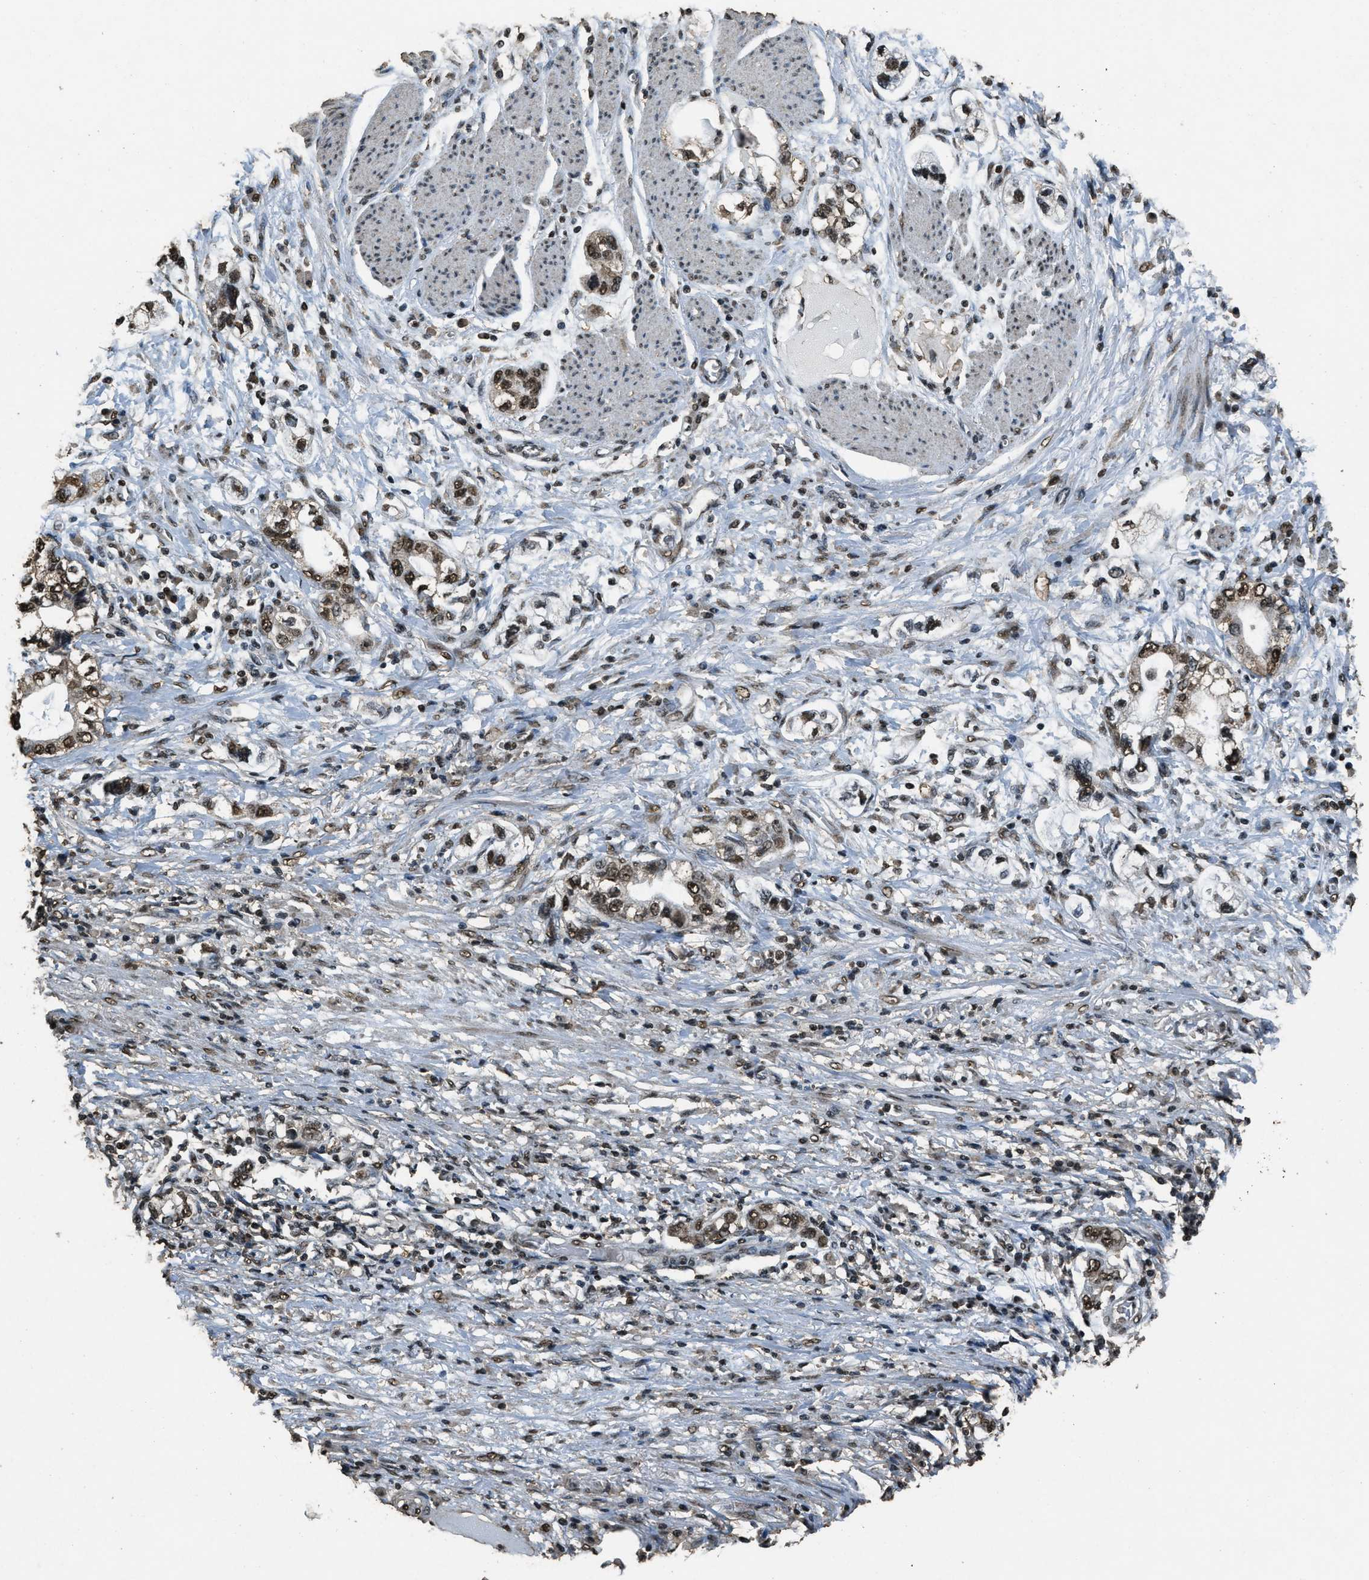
{"staining": {"intensity": "moderate", "quantity": ">75%", "location": "nuclear"}, "tissue": "stomach cancer", "cell_type": "Tumor cells", "image_type": "cancer", "snomed": [{"axis": "morphology", "description": "Adenocarcinoma, NOS"}, {"axis": "topography", "description": "Stomach, lower"}], "caption": "Tumor cells exhibit medium levels of moderate nuclear expression in about >75% of cells in human stomach cancer.", "gene": "MYB", "patient": {"sex": "female", "age": 93}}